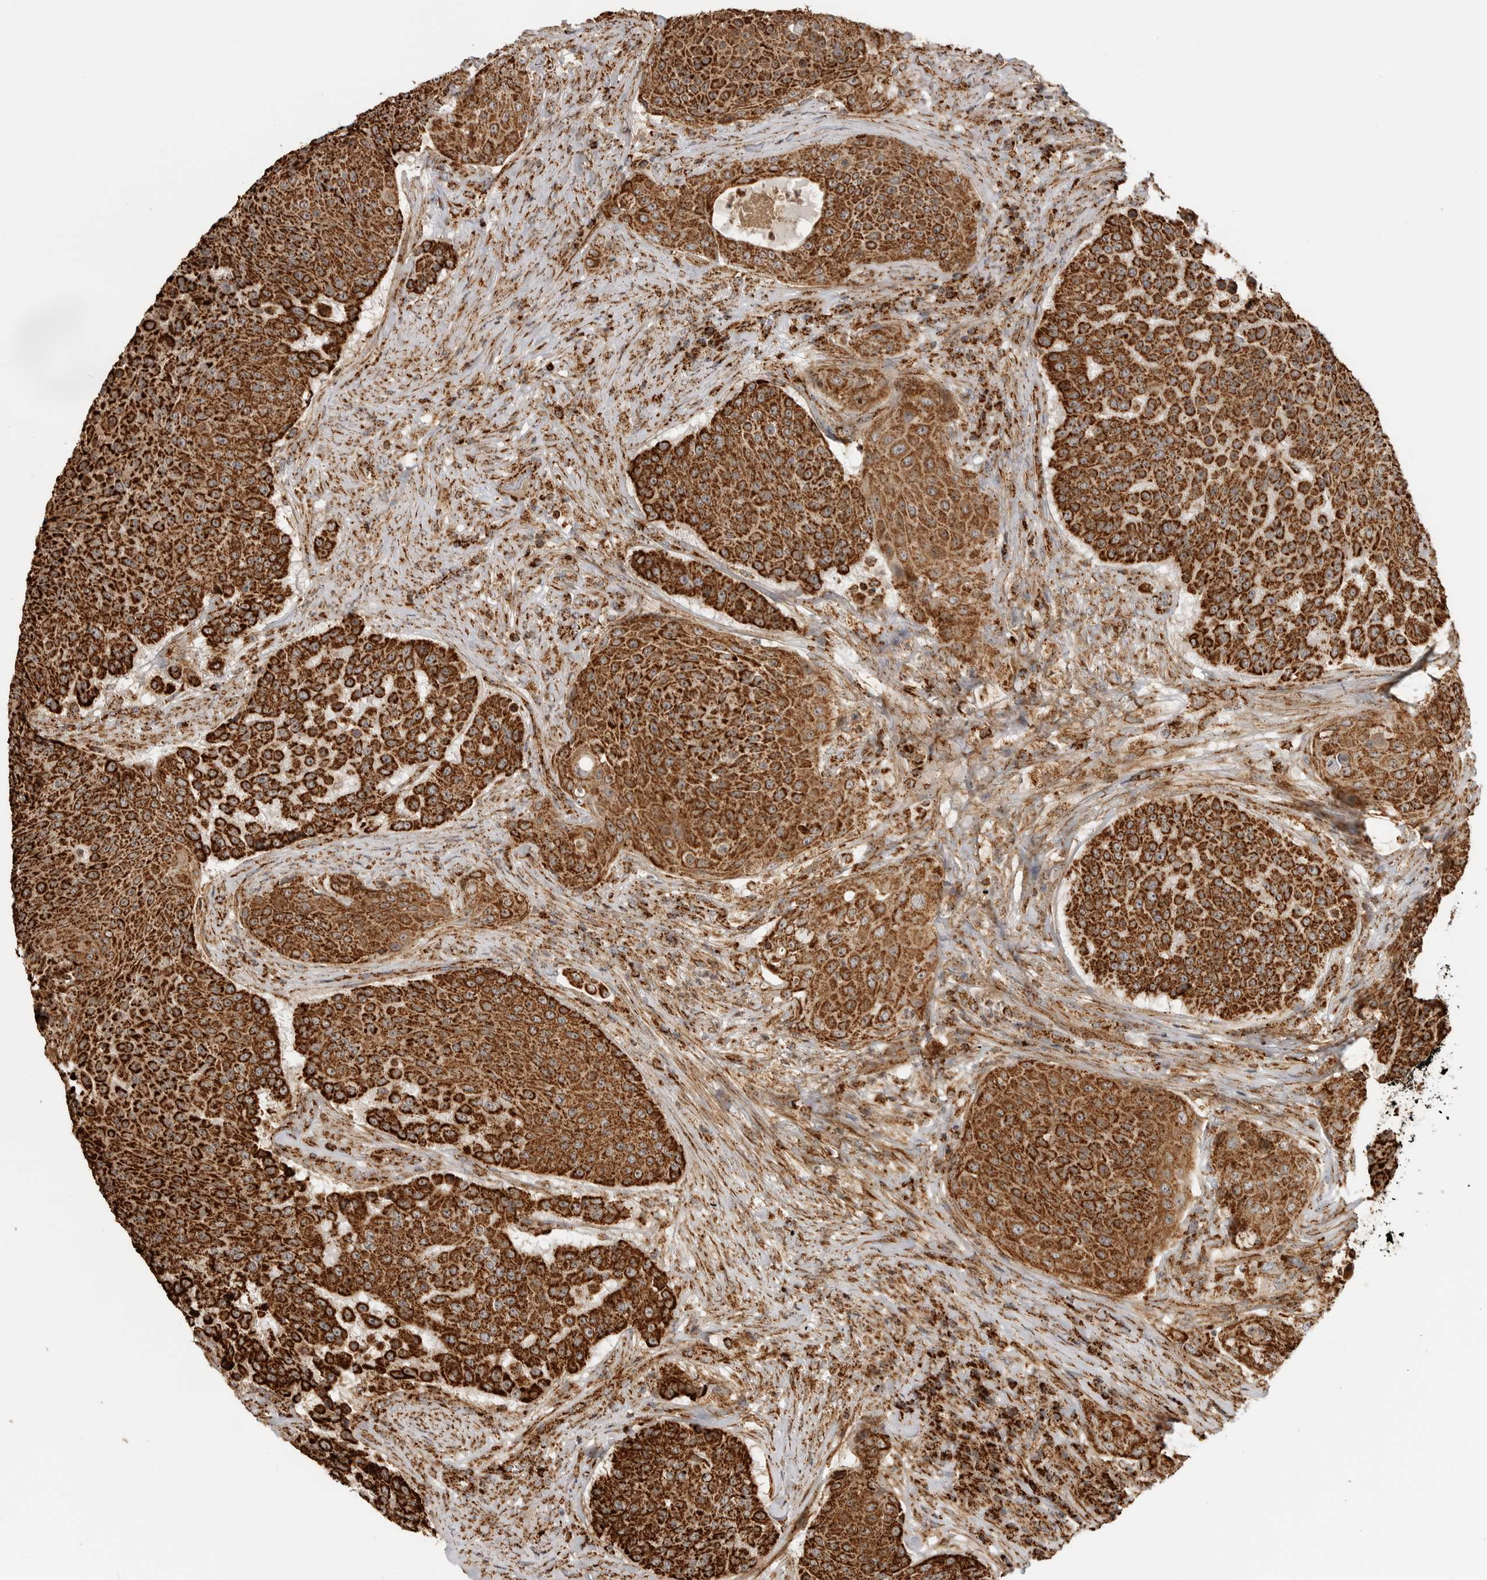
{"staining": {"intensity": "strong", "quantity": ">75%", "location": "cytoplasmic/membranous"}, "tissue": "urothelial cancer", "cell_type": "Tumor cells", "image_type": "cancer", "snomed": [{"axis": "morphology", "description": "Urothelial carcinoma, High grade"}, {"axis": "topography", "description": "Urinary bladder"}], "caption": "A histopathology image showing strong cytoplasmic/membranous staining in about >75% of tumor cells in high-grade urothelial carcinoma, as visualized by brown immunohistochemical staining.", "gene": "BMP2K", "patient": {"sex": "female", "age": 63}}